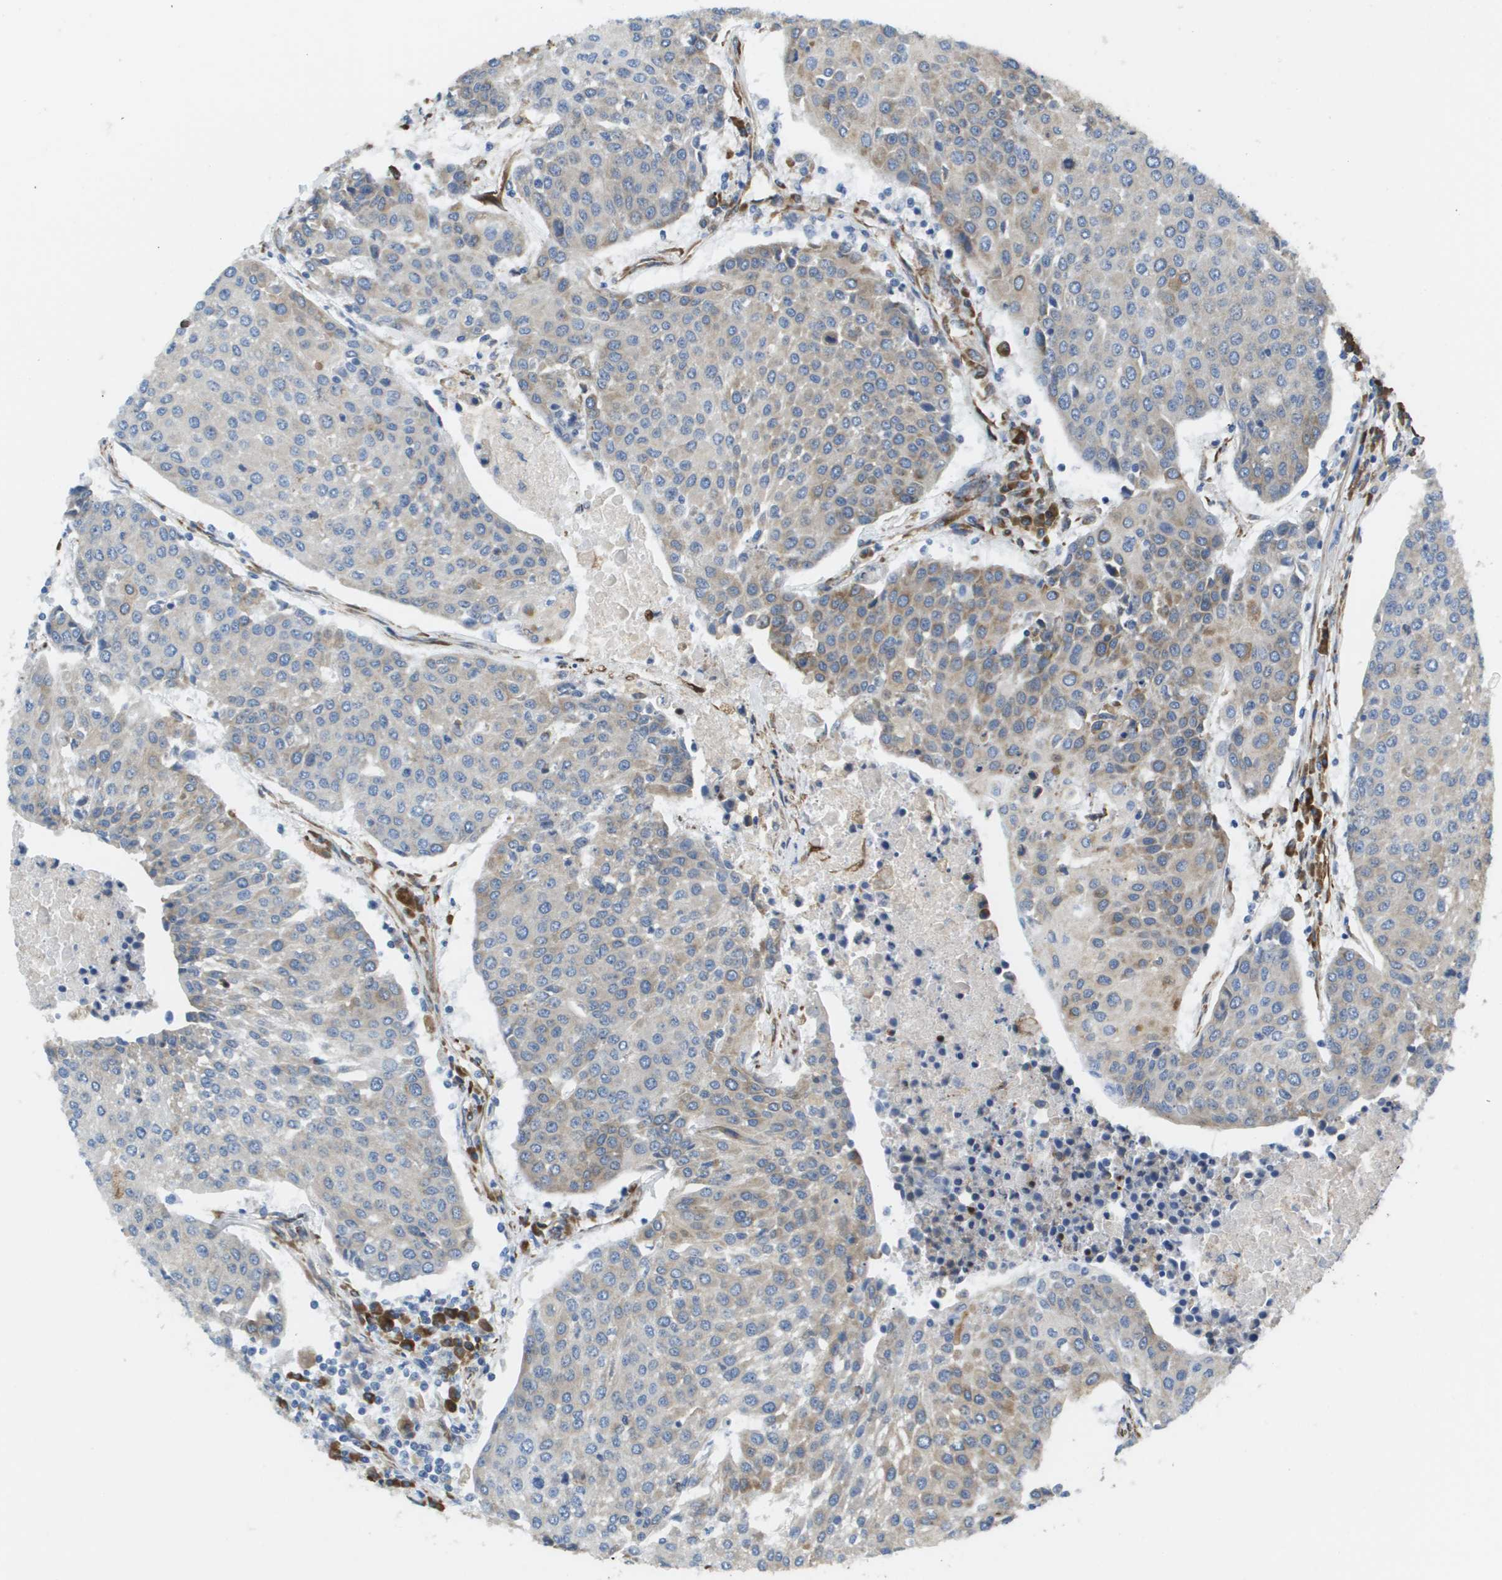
{"staining": {"intensity": "weak", "quantity": "<25%", "location": "cytoplasmic/membranous"}, "tissue": "urothelial cancer", "cell_type": "Tumor cells", "image_type": "cancer", "snomed": [{"axis": "morphology", "description": "Urothelial carcinoma, High grade"}, {"axis": "topography", "description": "Urinary bladder"}], "caption": "Immunohistochemistry (IHC) image of neoplastic tissue: high-grade urothelial carcinoma stained with DAB (3,3'-diaminobenzidine) shows no significant protein expression in tumor cells.", "gene": "ST3GAL2", "patient": {"sex": "female", "age": 85}}